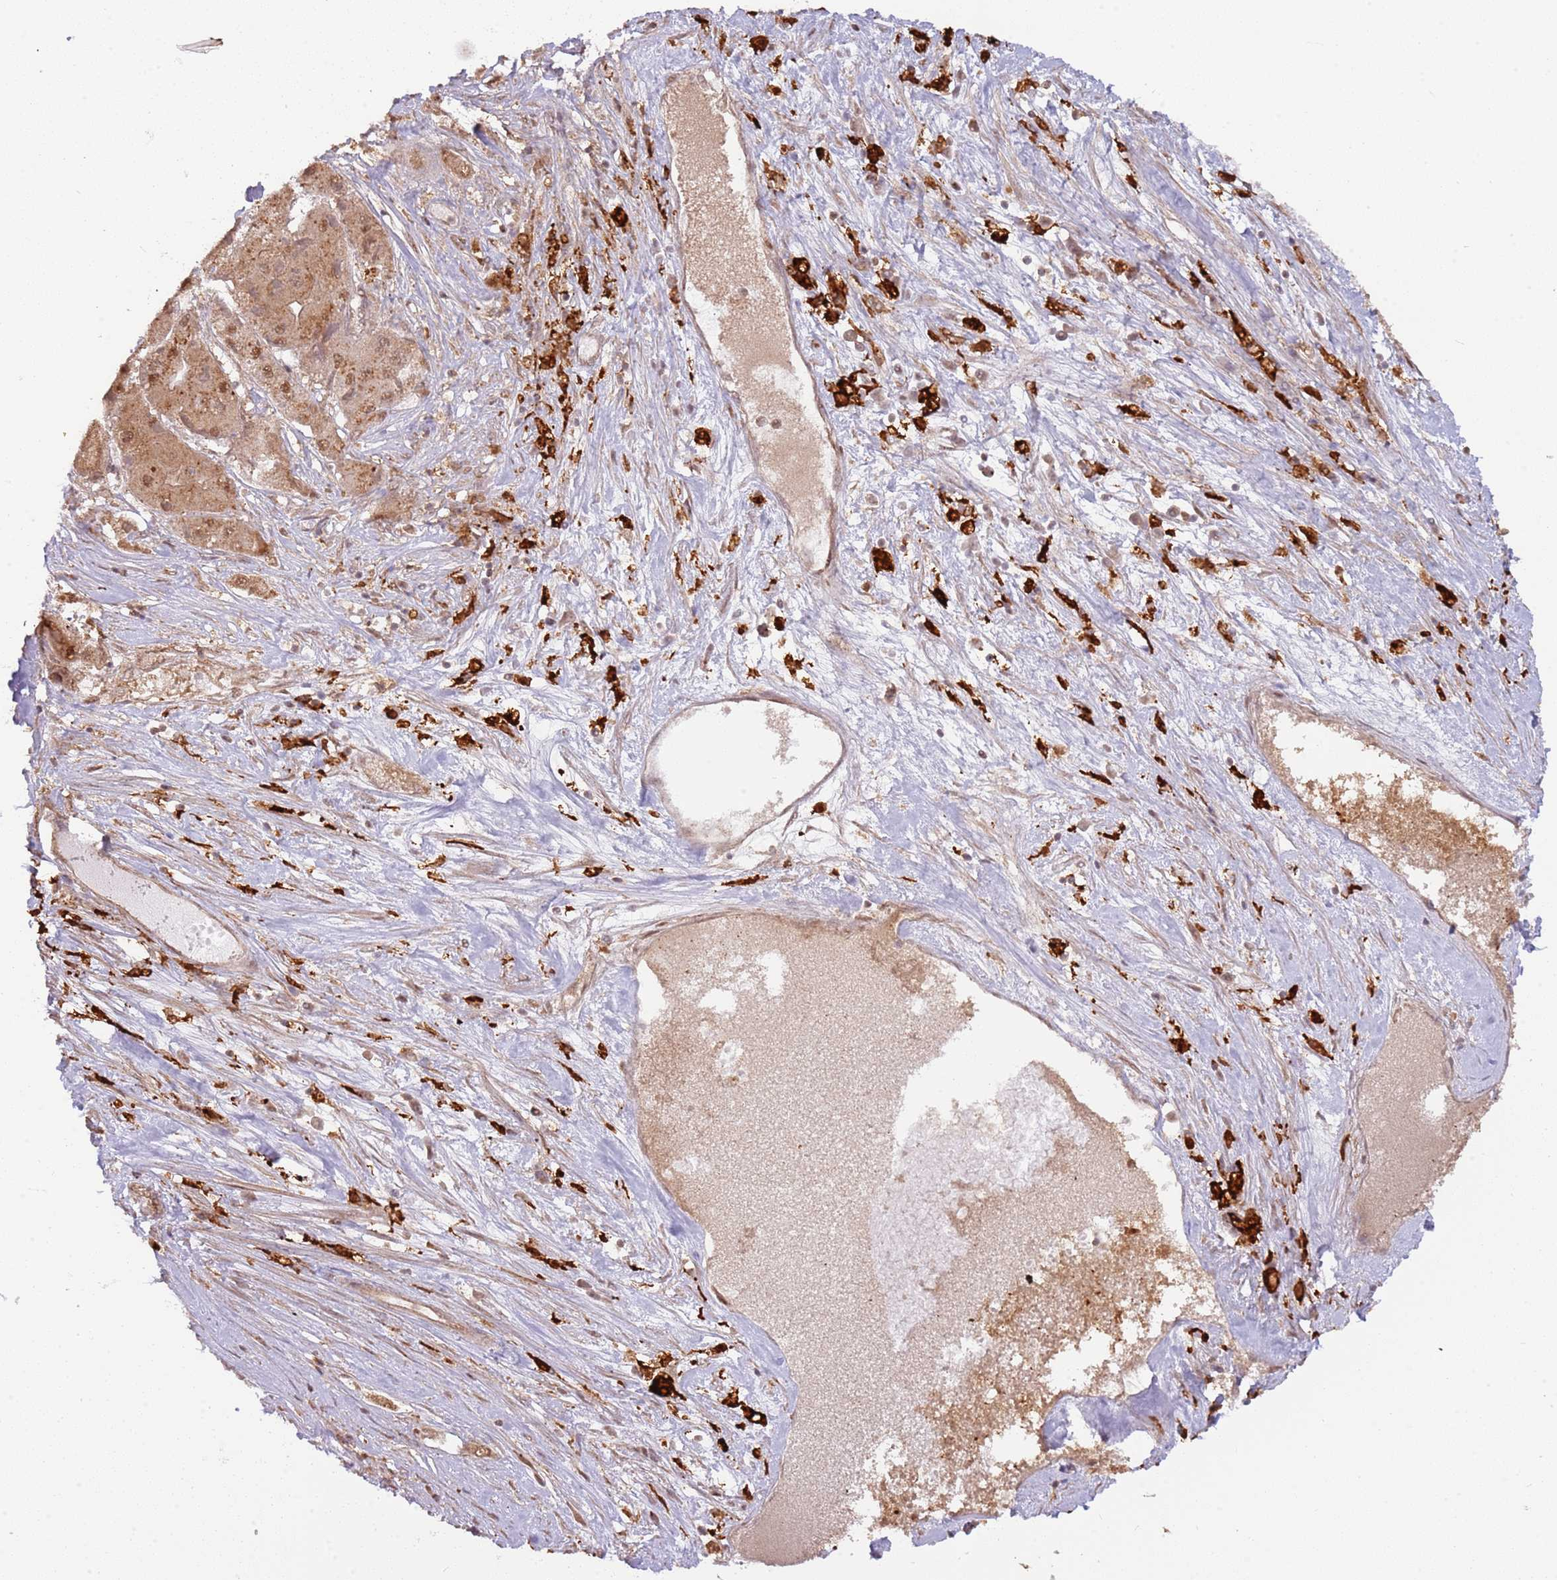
{"staining": {"intensity": "moderate", "quantity": ">75%", "location": "cytoplasmic/membranous,nuclear"}, "tissue": "liver cancer", "cell_type": "Tumor cells", "image_type": "cancer", "snomed": [{"axis": "morphology", "description": "Carcinoma, Hepatocellular, NOS"}, {"axis": "topography", "description": "Liver"}], "caption": "Protein analysis of liver cancer tissue displays moderate cytoplasmic/membranous and nuclear staining in about >75% of tumor cells. (DAB IHC with brightfield microscopy, high magnification).", "gene": "PLSCR5", "patient": {"sex": "female", "age": 73}}